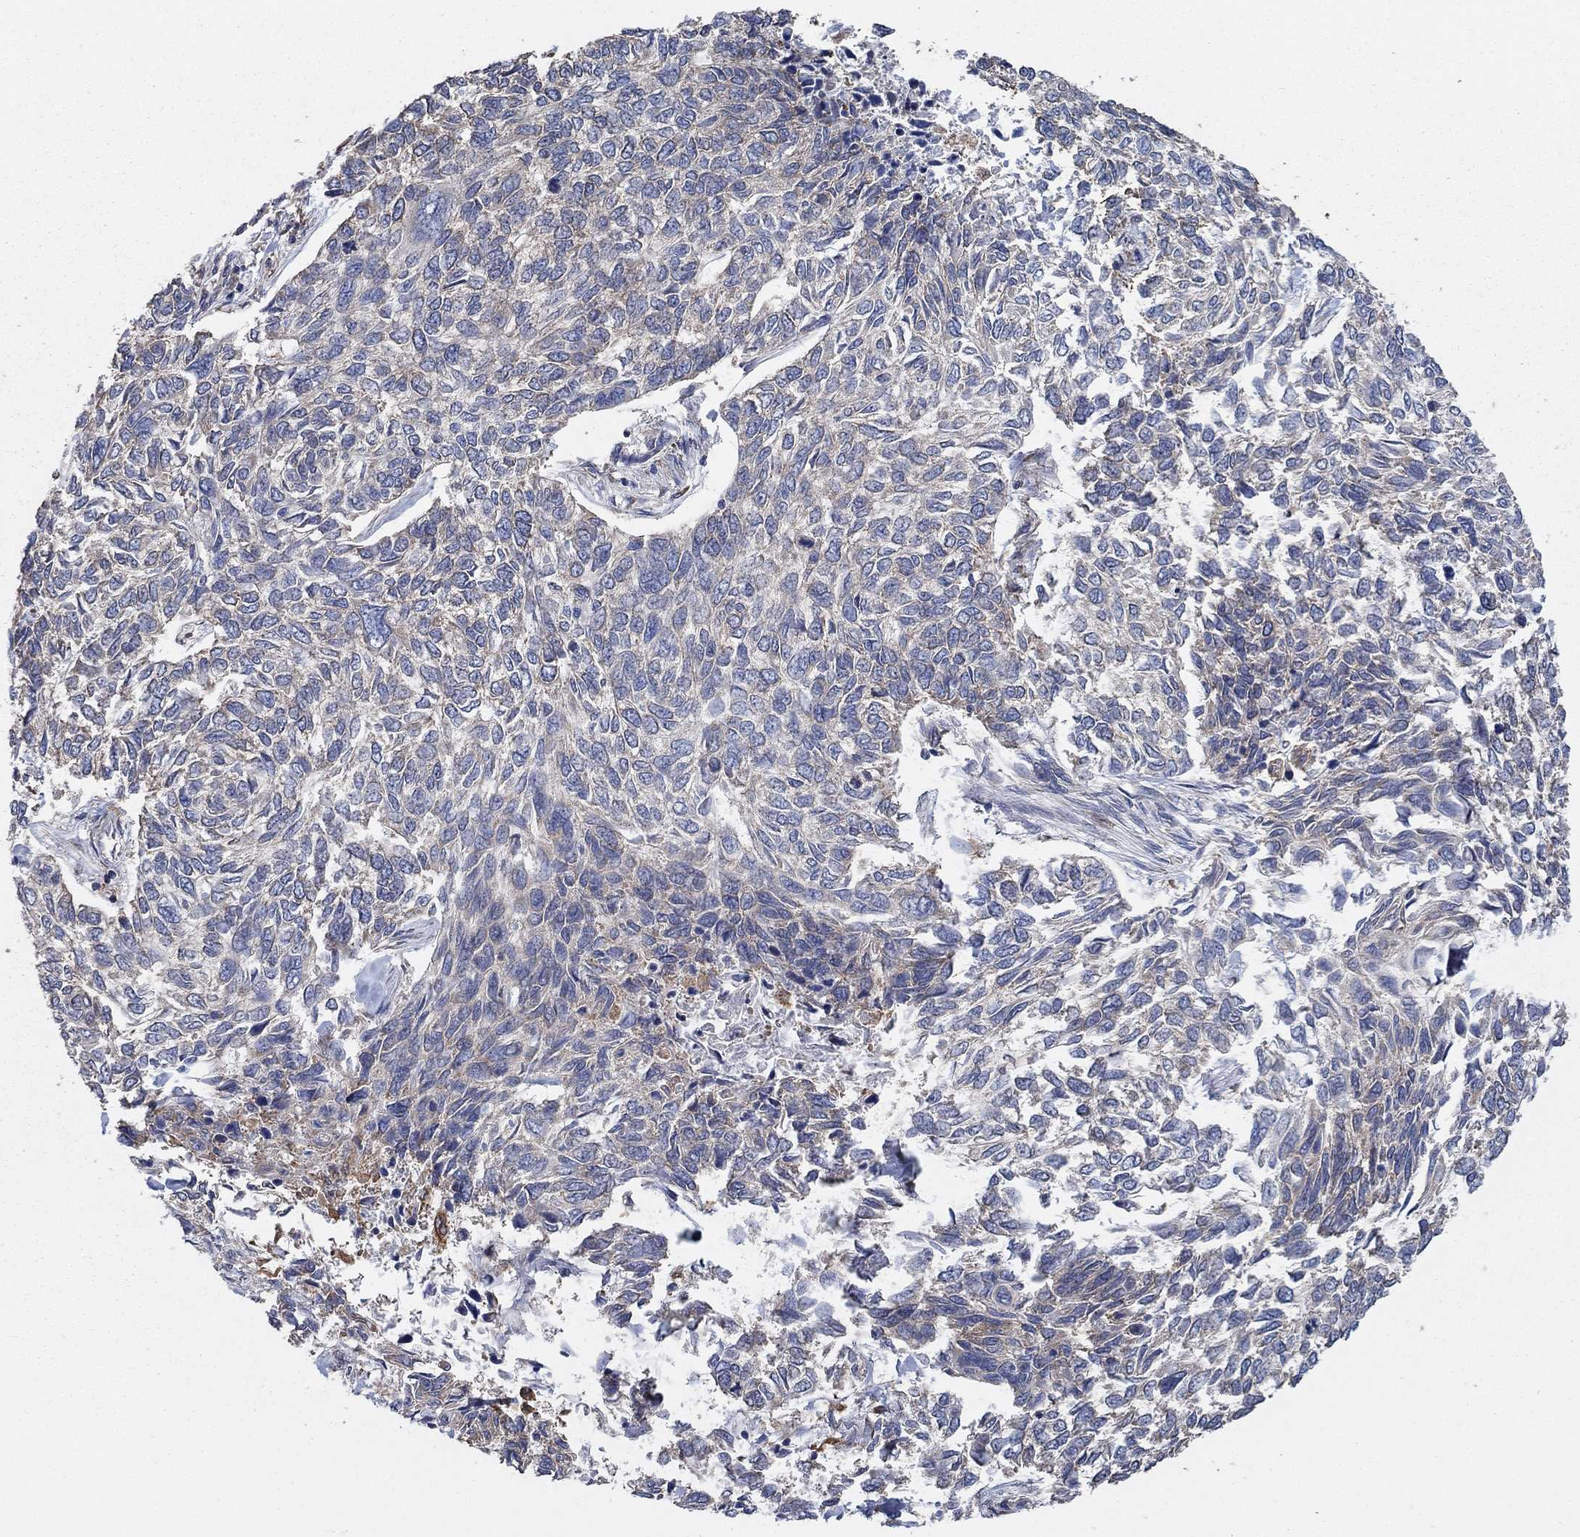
{"staining": {"intensity": "moderate", "quantity": "25%-75%", "location": "cytoplasmic/membranous"}, "tissue": "skin cancer", "cell_type": "Tumor cells", "image_type": "cancer", "snomed": [{"axis": "morphology", "description": "Basal cell carcinoma"}, {"axis": "topography", "description": "Skin"}], "caption": "This histopathology image reveals IHC staining of human basal cell carcinoma (skin), with medium moderate cytoplasmic/membranous staining in approximately 25%-75% of tumor cells.", "gene": "NCEH1", "patient": {"sex": "female", "age": 65}}